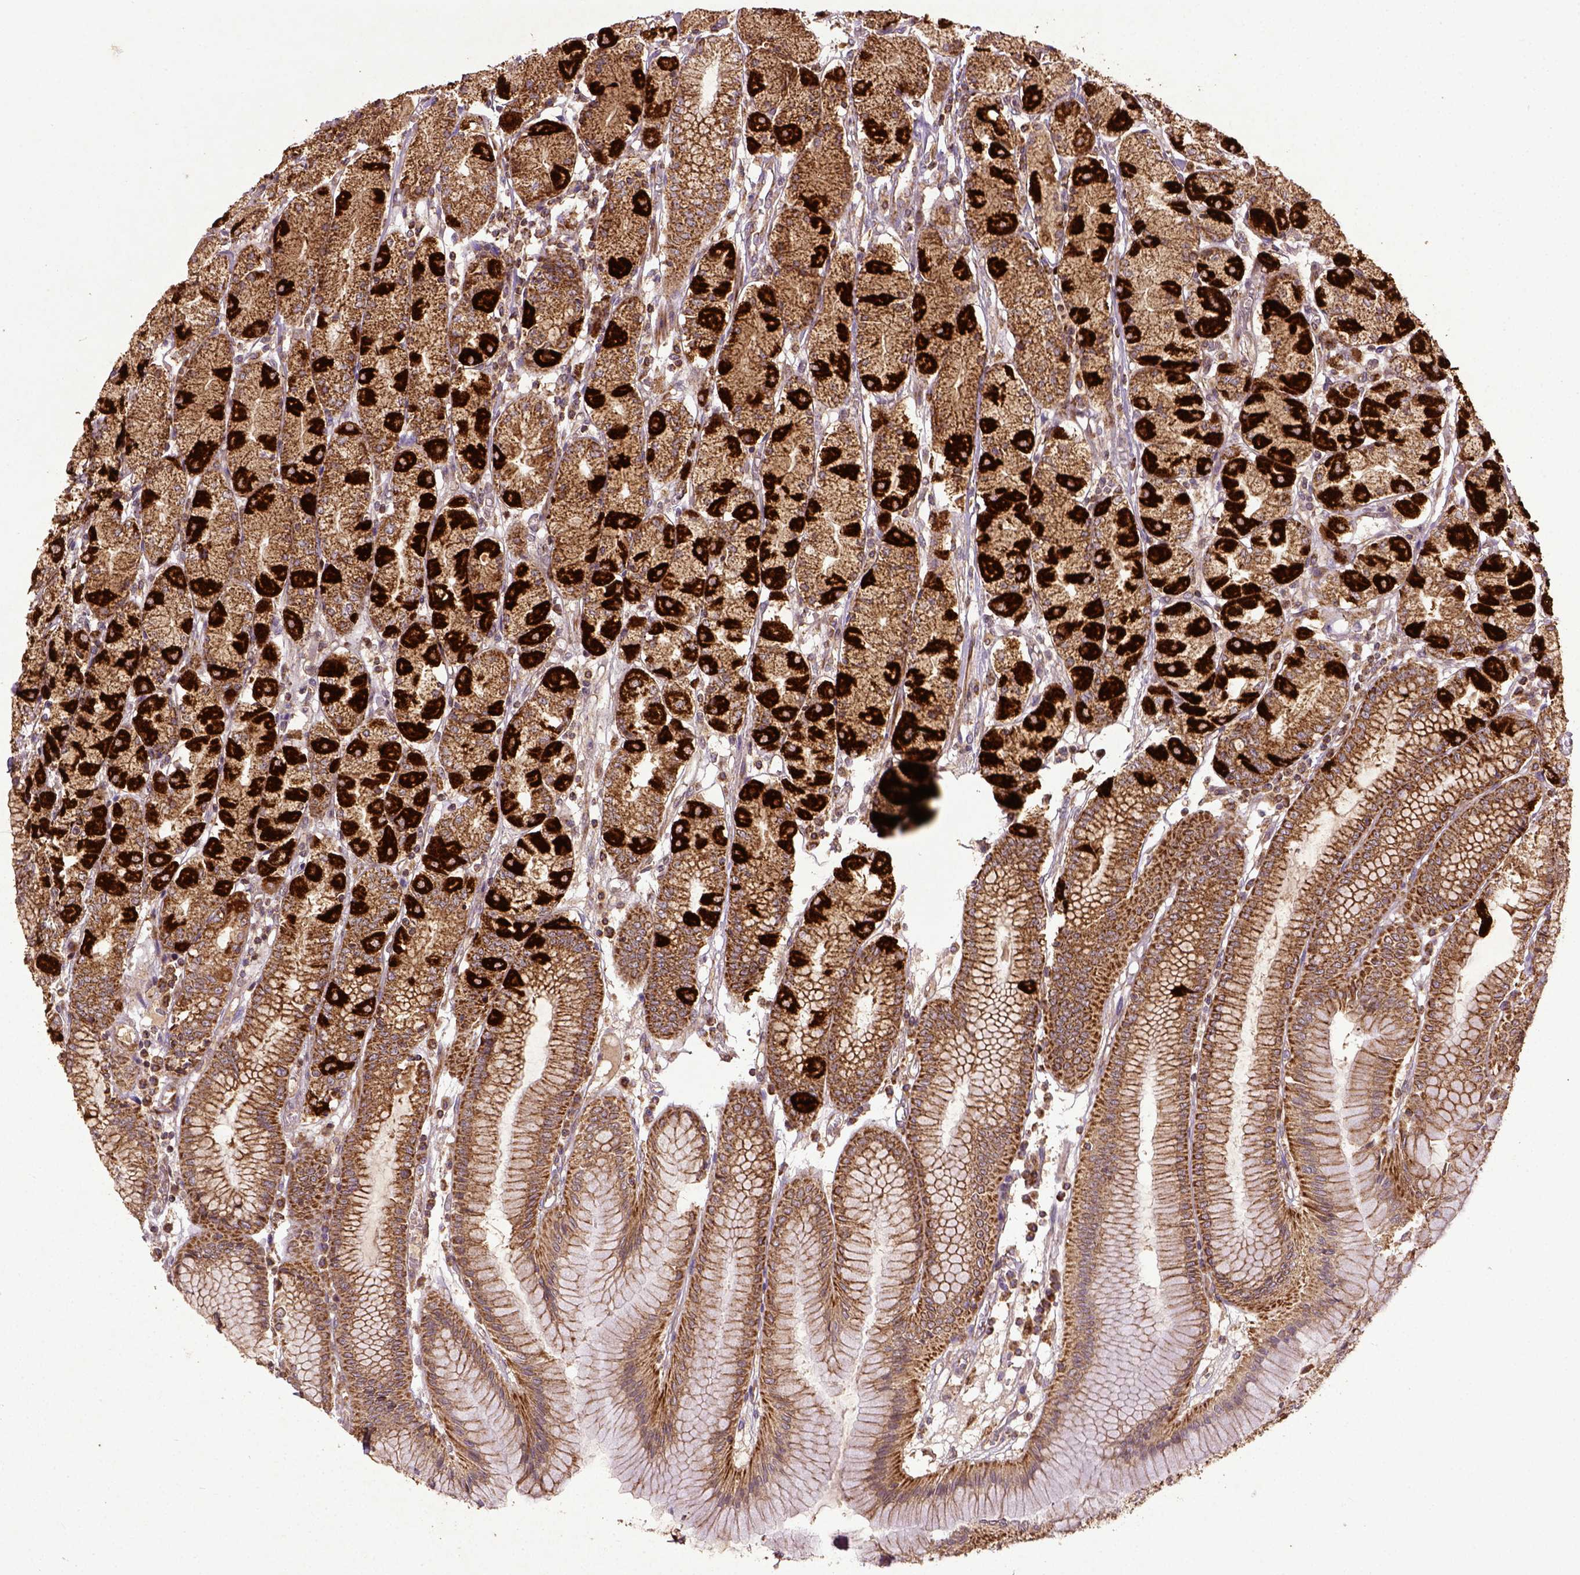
{"staining": {"intensity": "strong", "quantity": ">75%", "location": "cytoplasmic/membranous"}, "tissue": "stomach", "cell_type": "Glandular cells", "image_type": "normal", "snomed": [{"axis": "morphology", "description": "Normal tissue, NOS"}, {"axis": "topography", "description": "Stomach, upper"}], "caption": "This photomicrograph reveals IHC staining of normal stomach, with high strong cytoplasmic/membranous staining in approximately >75% of glandular cells.", "gene": "MT", "patient": {"sex": "male", "age": 69}}